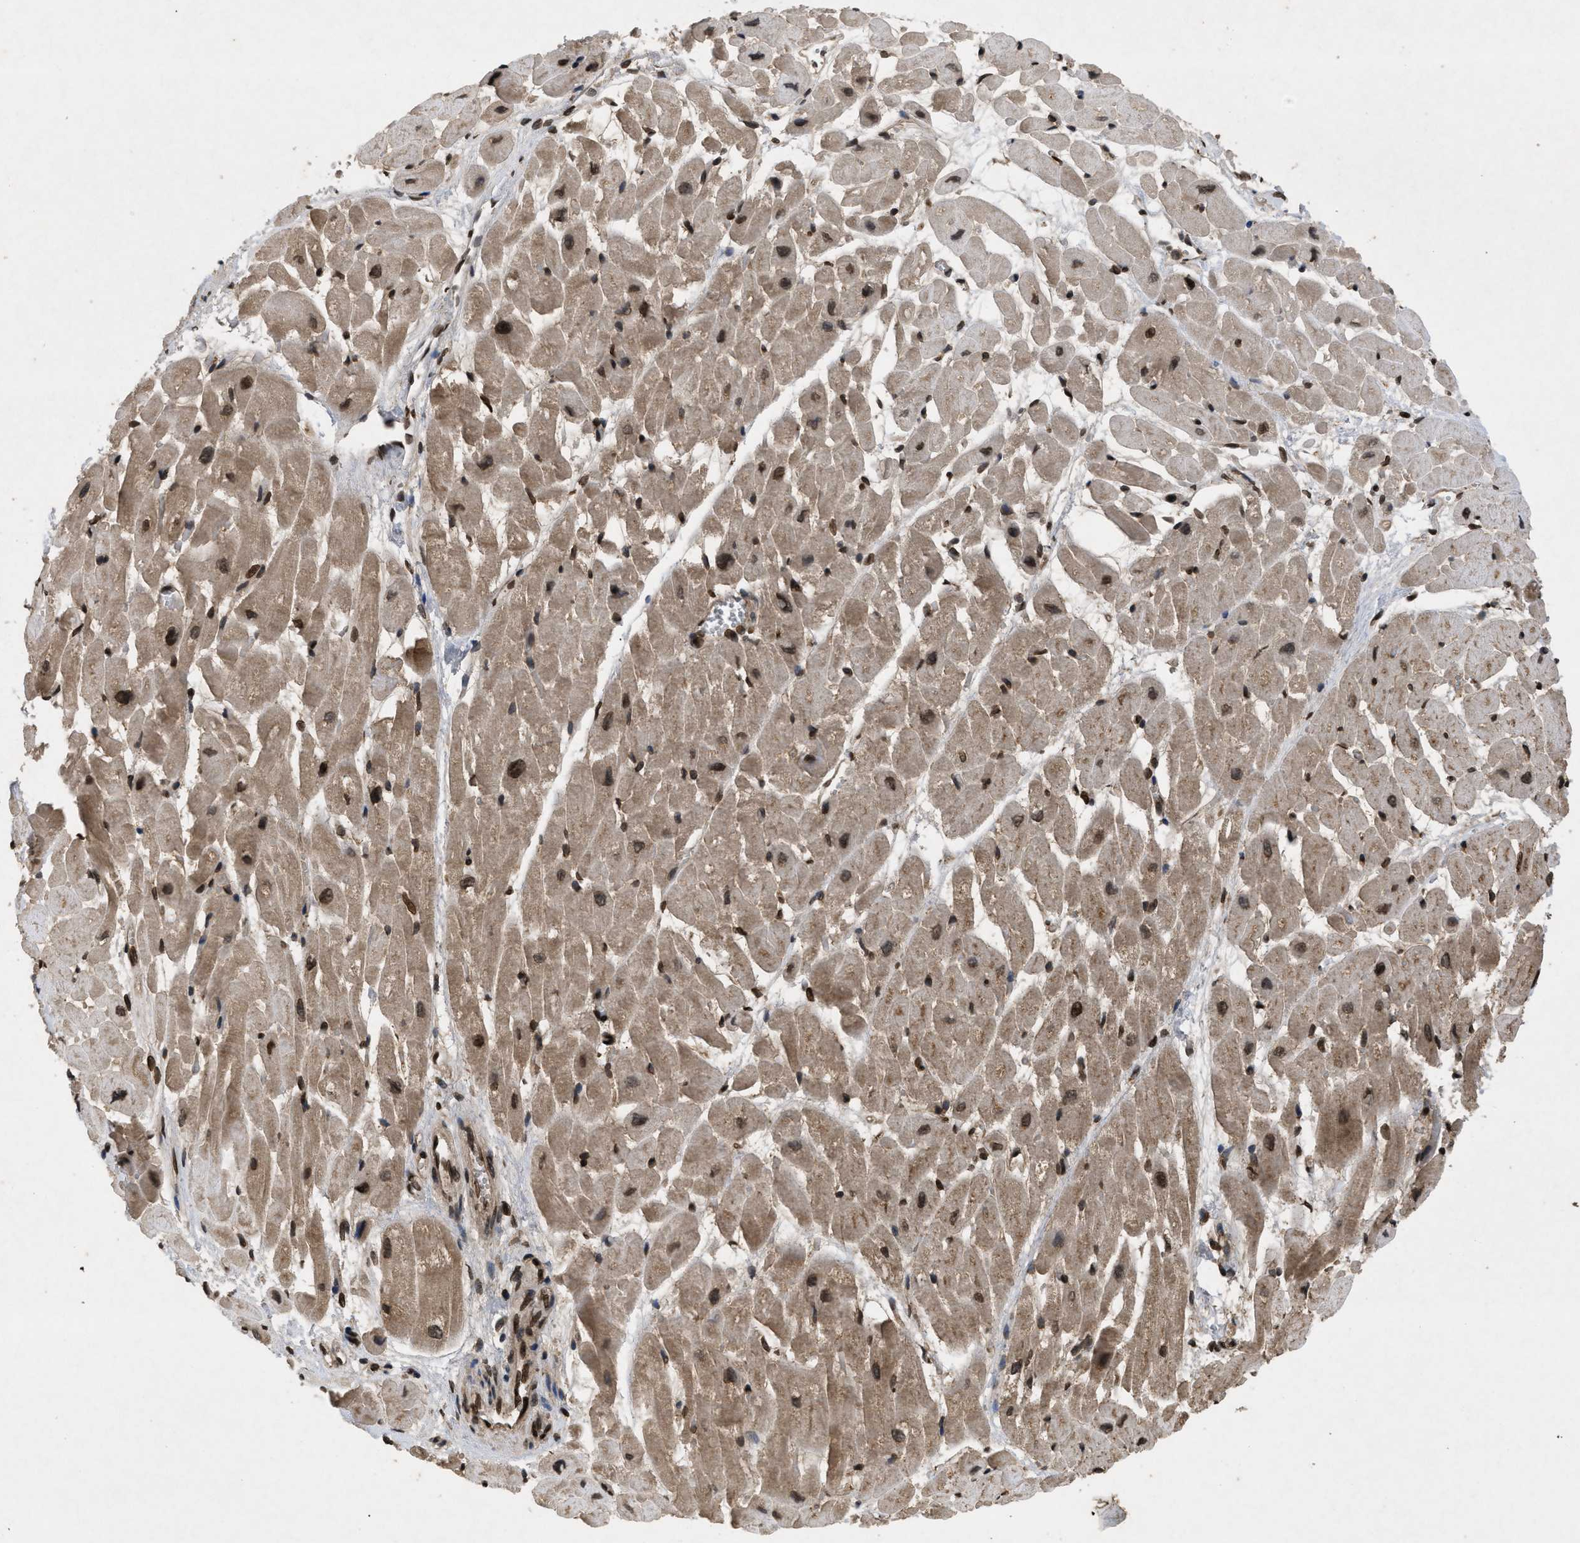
{"staining": {"intensity": "moderate", "quantity": ">75%", "location": "cytoplasmic/membranous,nuclear"}, "tissue": "heart muscle", "cell_type": "Cardiomyocytes", "image_type": "normal", "snomed": [{"axis": "morphology", "description": "Normal tissue, NOS"}, {"axis": "topography", "description": "Heart"}], "caption": "IHC photomicrograph of benign heart muscle: human heart muscle stained using immunohistochemistry (IHC) reveals medium levels of moderate protein expression localized specifically in the cytoplasmic/membranous,nuclear of cardiomyocytes, appearing as a cytoplasmic/membranous,nuclear brown color.", "gene": "CRY1", "patient": {"sex": "male", "age": 45}}